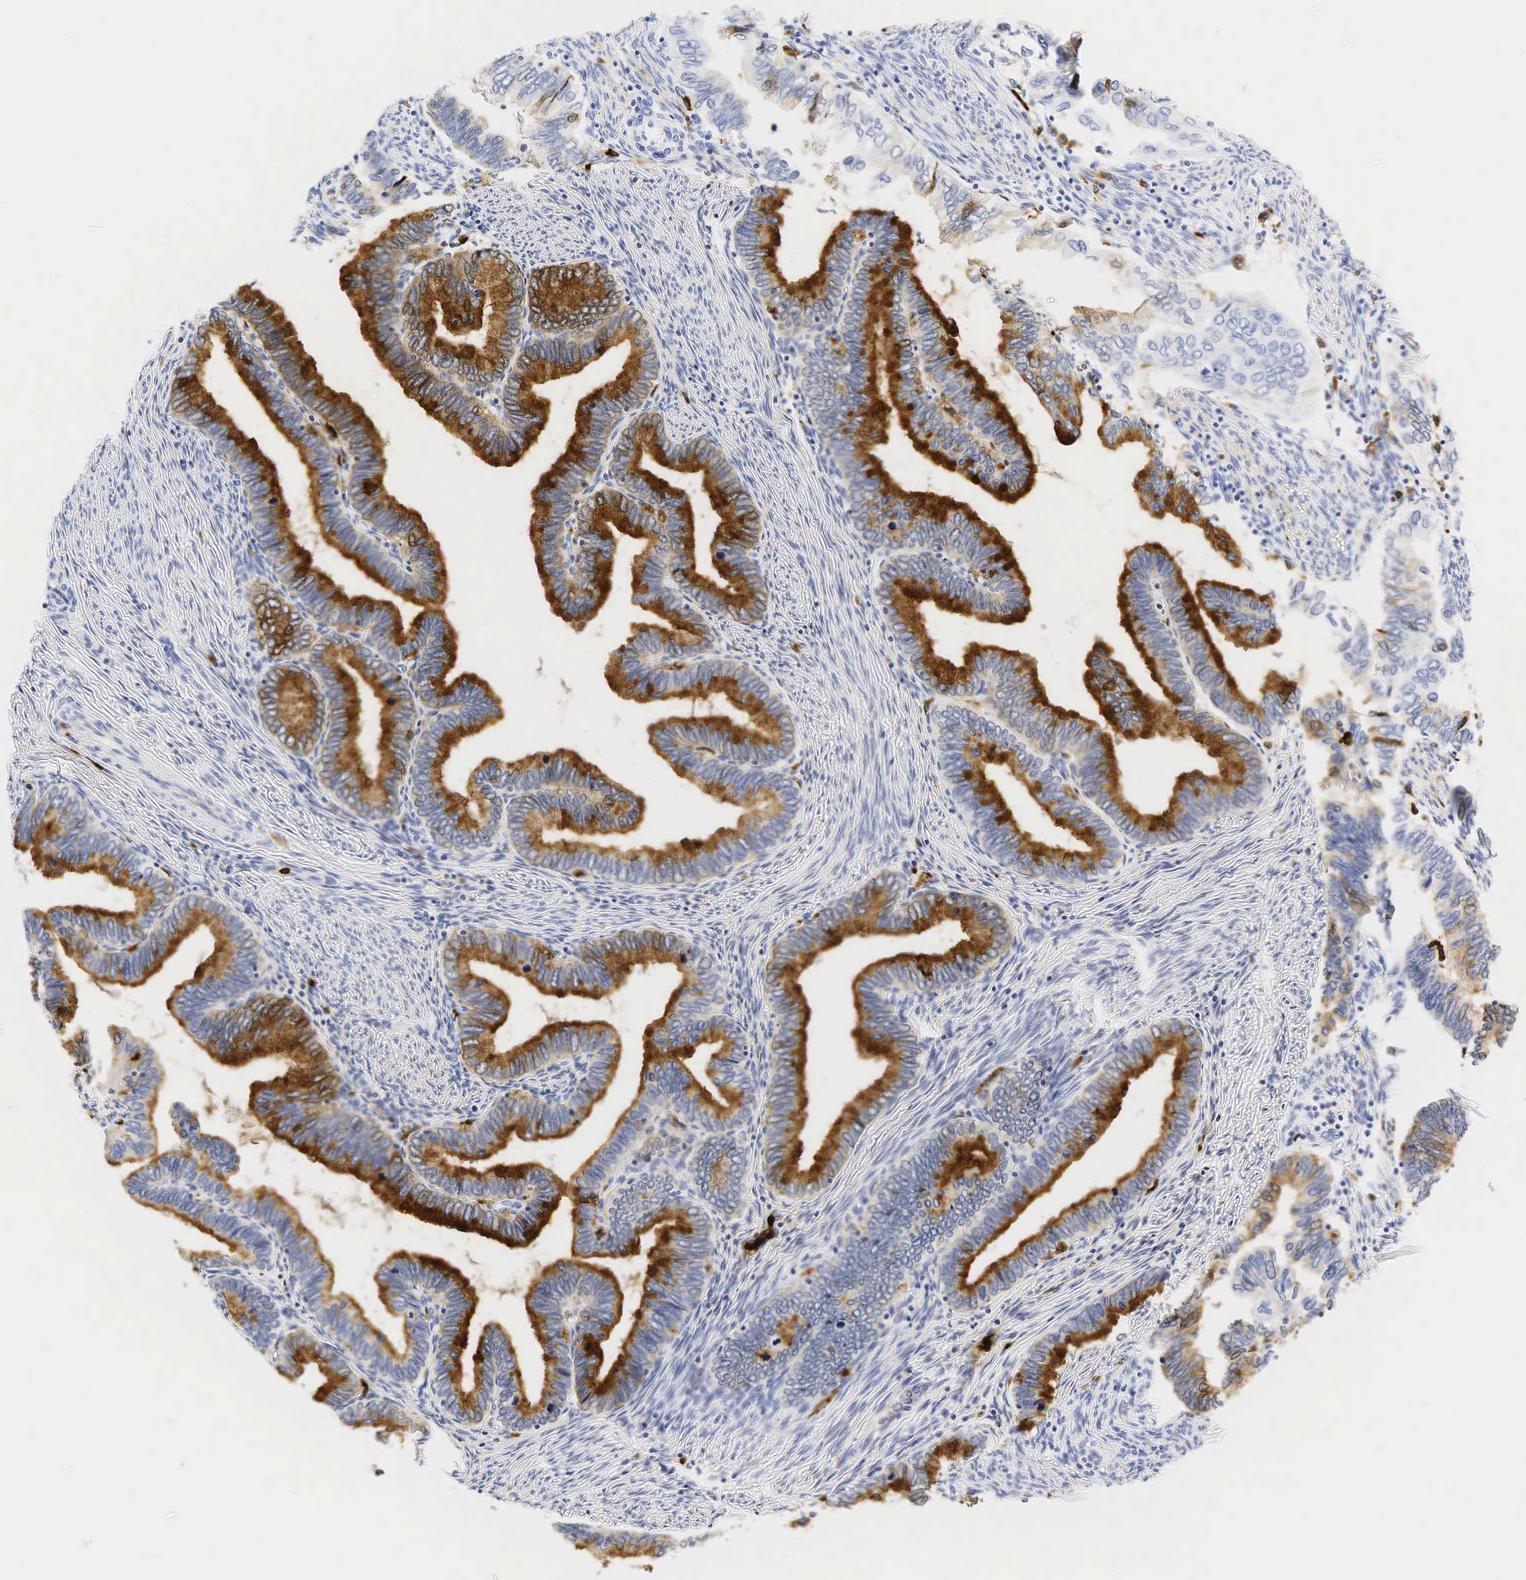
{"staining": {"intensity": "moderate", "quantity": ">75%", "location": "cytoplasmic/membranous"}, "tissue": "cervical cancer", "cell_type": "Tumor cells", "image_type": "cancer", "snomed": [{"axis": "morphology", "description": "Adenocarcinoma, NOS"}, {"axis": "topography", "description": "Cervix"}], "caption": "Immunohistochemical staining of human cervical adenocarcinoma demonstrates medium levels of moderate cytoplasmic/membranous protein positivity in approximately >75% of tumor cells.", "gene": "LYZ", "patient": {"sex": "female", "age": 49}}